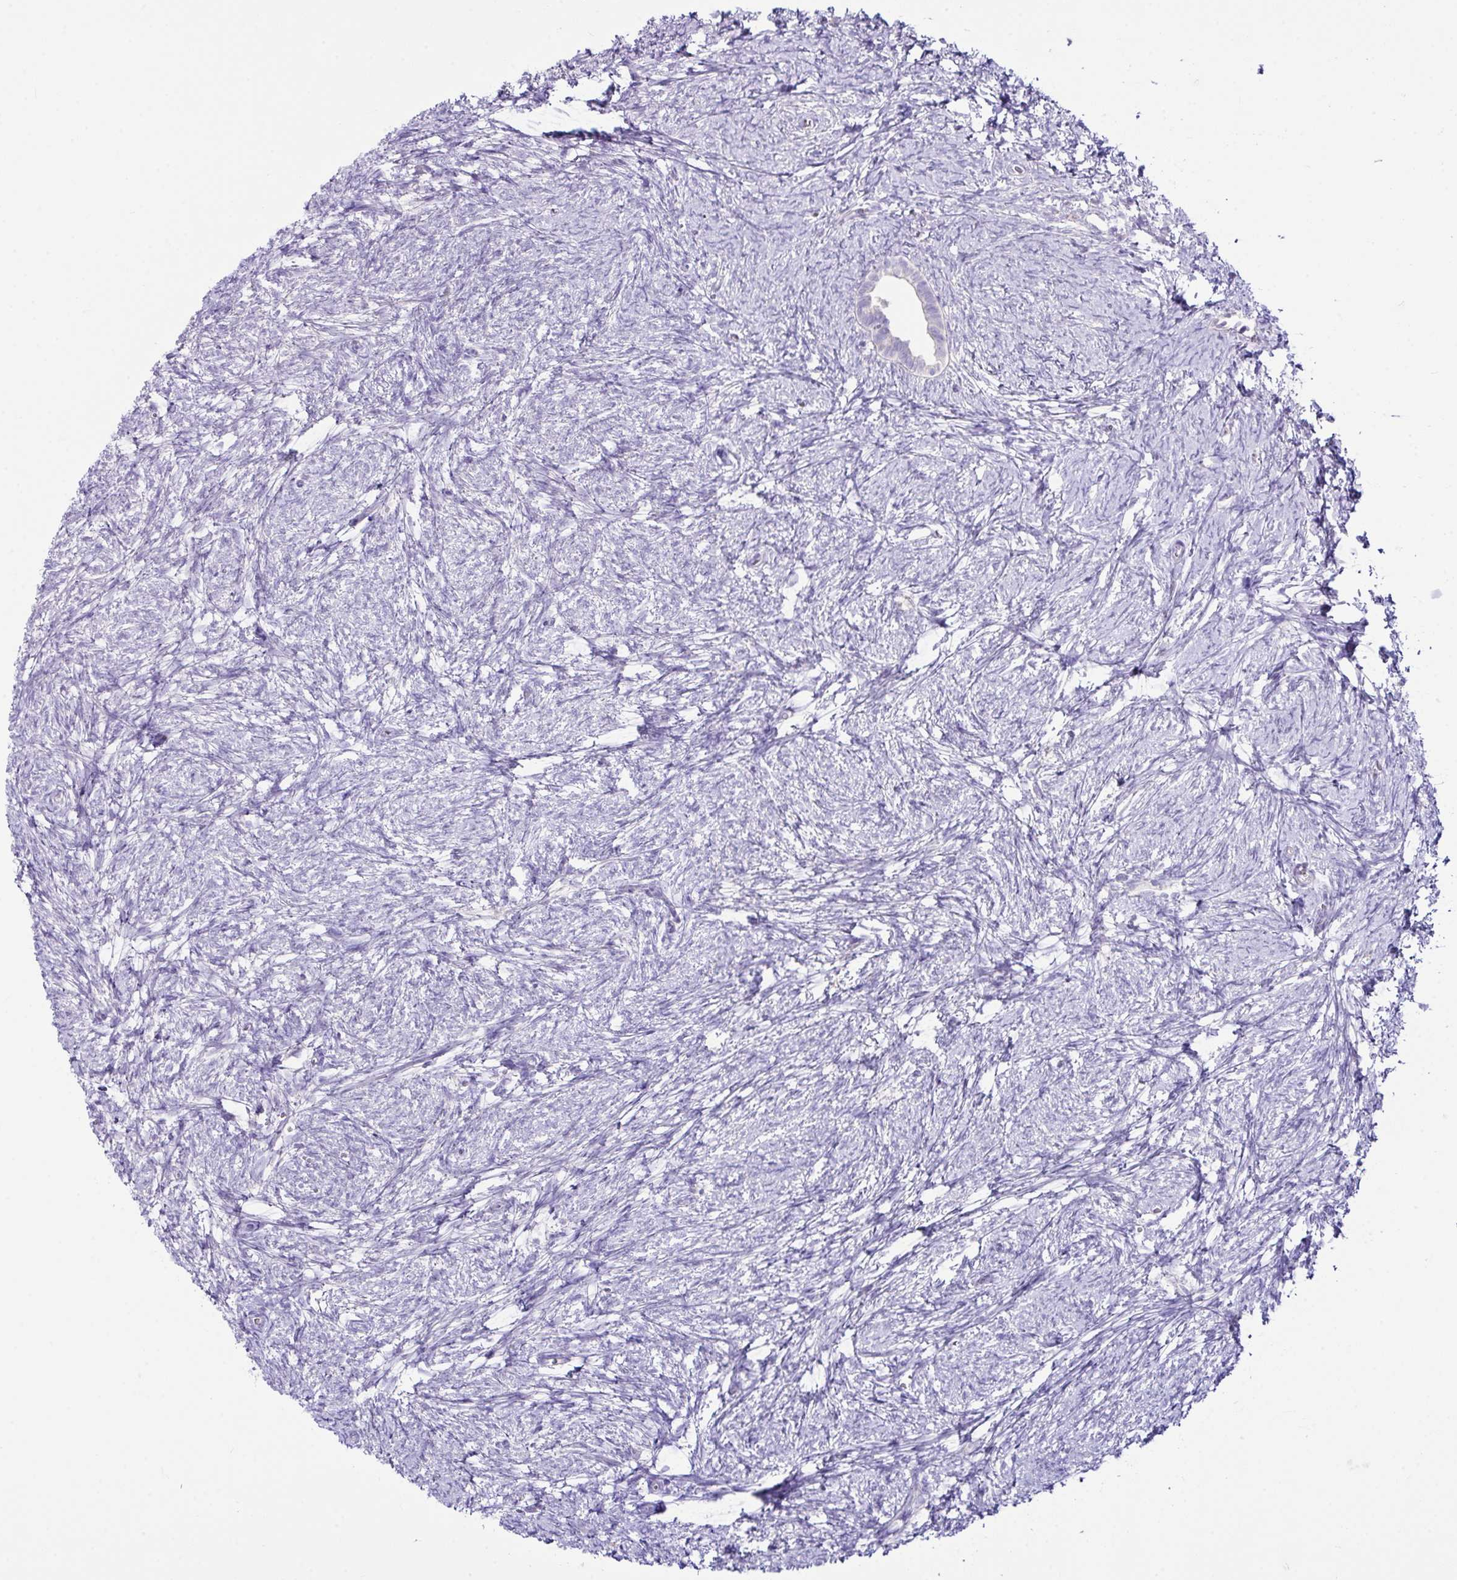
{"staining": {"intensity": "negative", "quantity": "none", "location": "none"}, "tissue": "ovary", "cell_type": "Follicle cells", "image_type": "normal", "snomed": [{"axis": "morphology", "description": "Normal tissue, NOS"}, {"axis": "topography", "description": "Ovary"}], "caption": "The immunohistochemistry (IHC) photomicrograph has no significant staining in follicle cells of ovary.", "gene": "D2HGDH", "patient": {"sex": "female", "age": 41}}